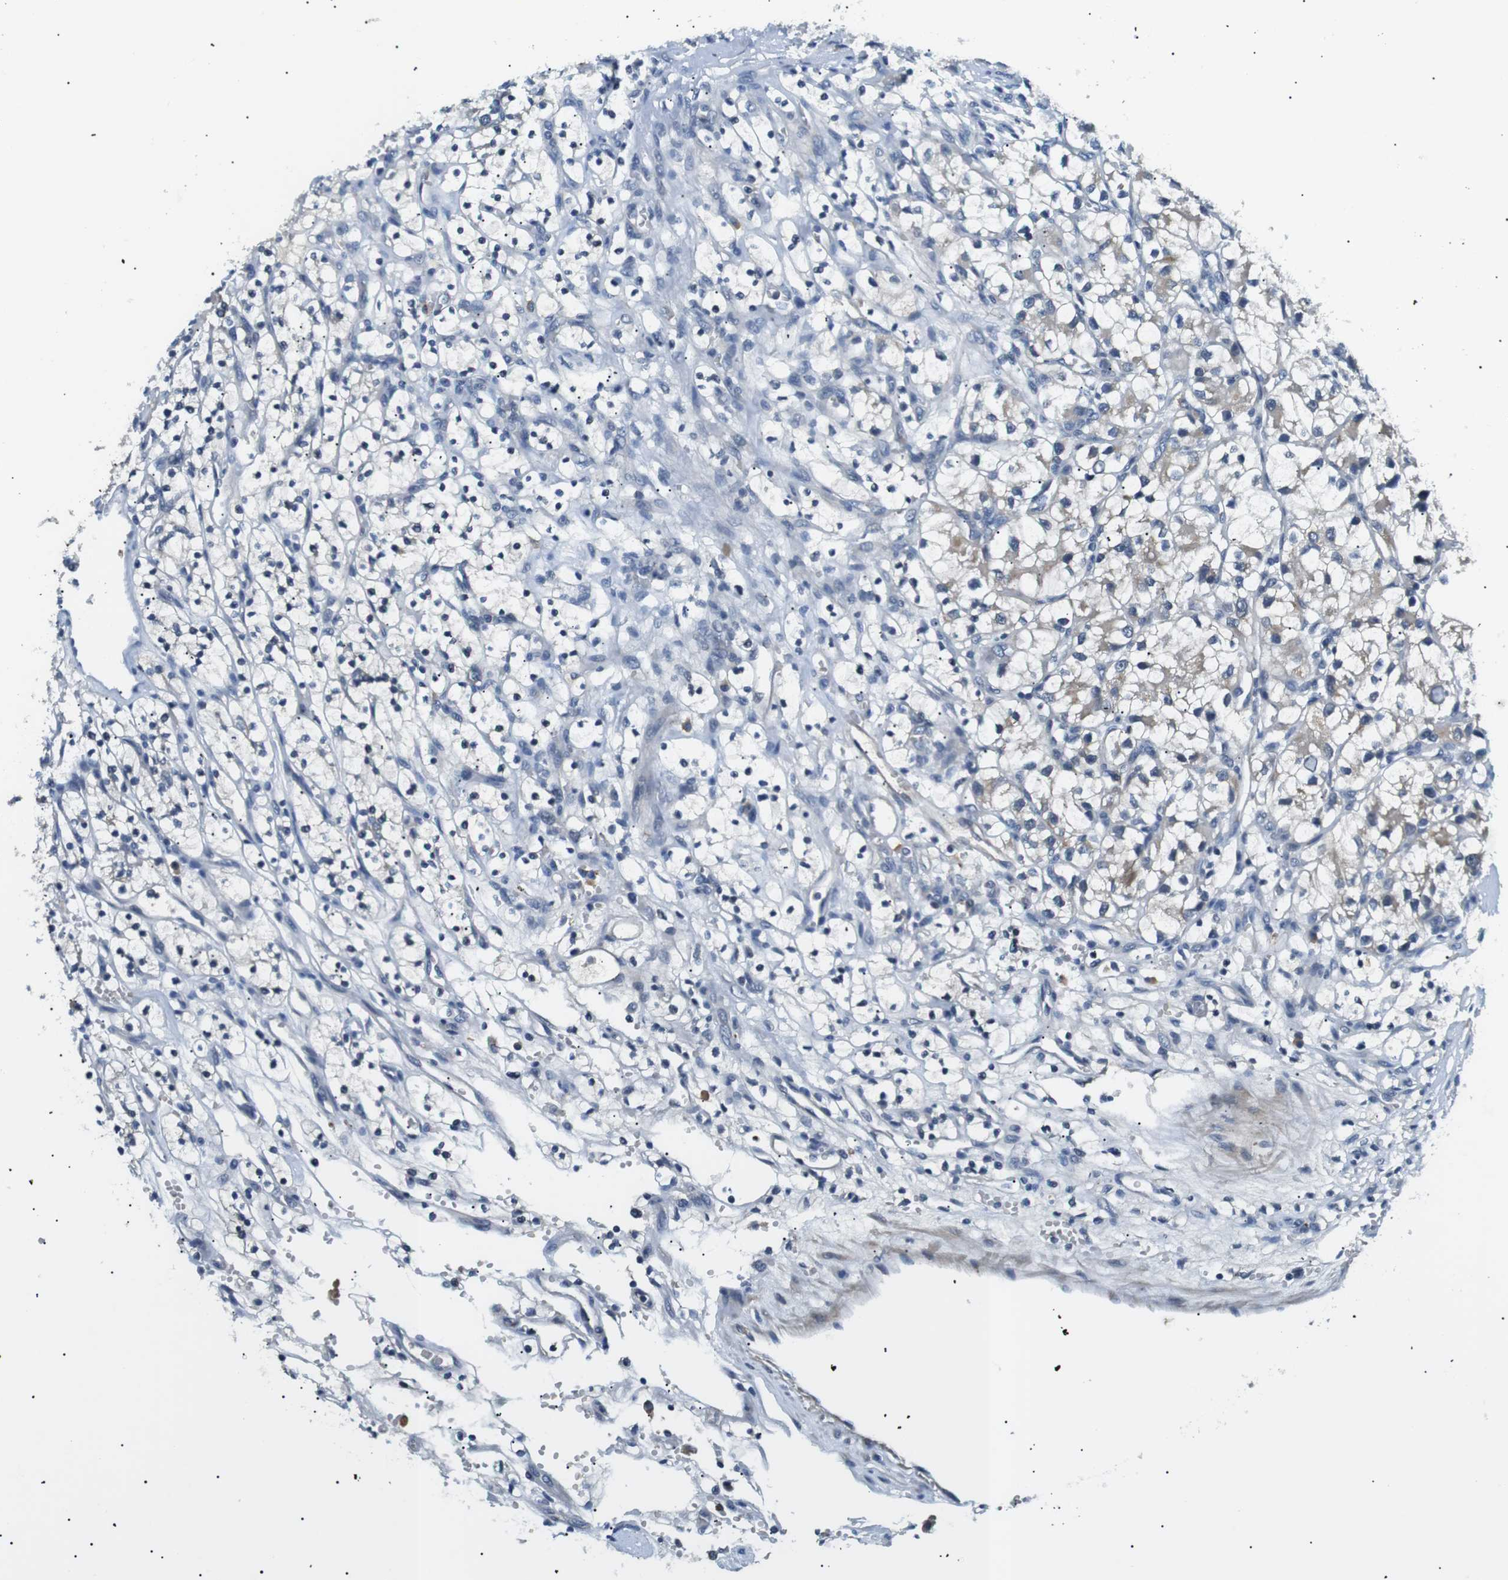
{"staining": {"intensity": "negative", "quantity": "none", "location": "none"}, "tissue": "renal cancer", "cell_type": "Tumor cells", "image_type": "cancer", "snomed": [{"axis": "morphology", "description": "Adenocarcinoma, NOS"}, {"axis": "topography", "description": "Kidney"}], "caption": "Immunohistochemistry (IHC) of renal cancer demonstrates no positivity in tumor cells. Nuclei are stained in blue.", "gene": "WSCD1", "patient": {"sex": "female", "age": 57}}